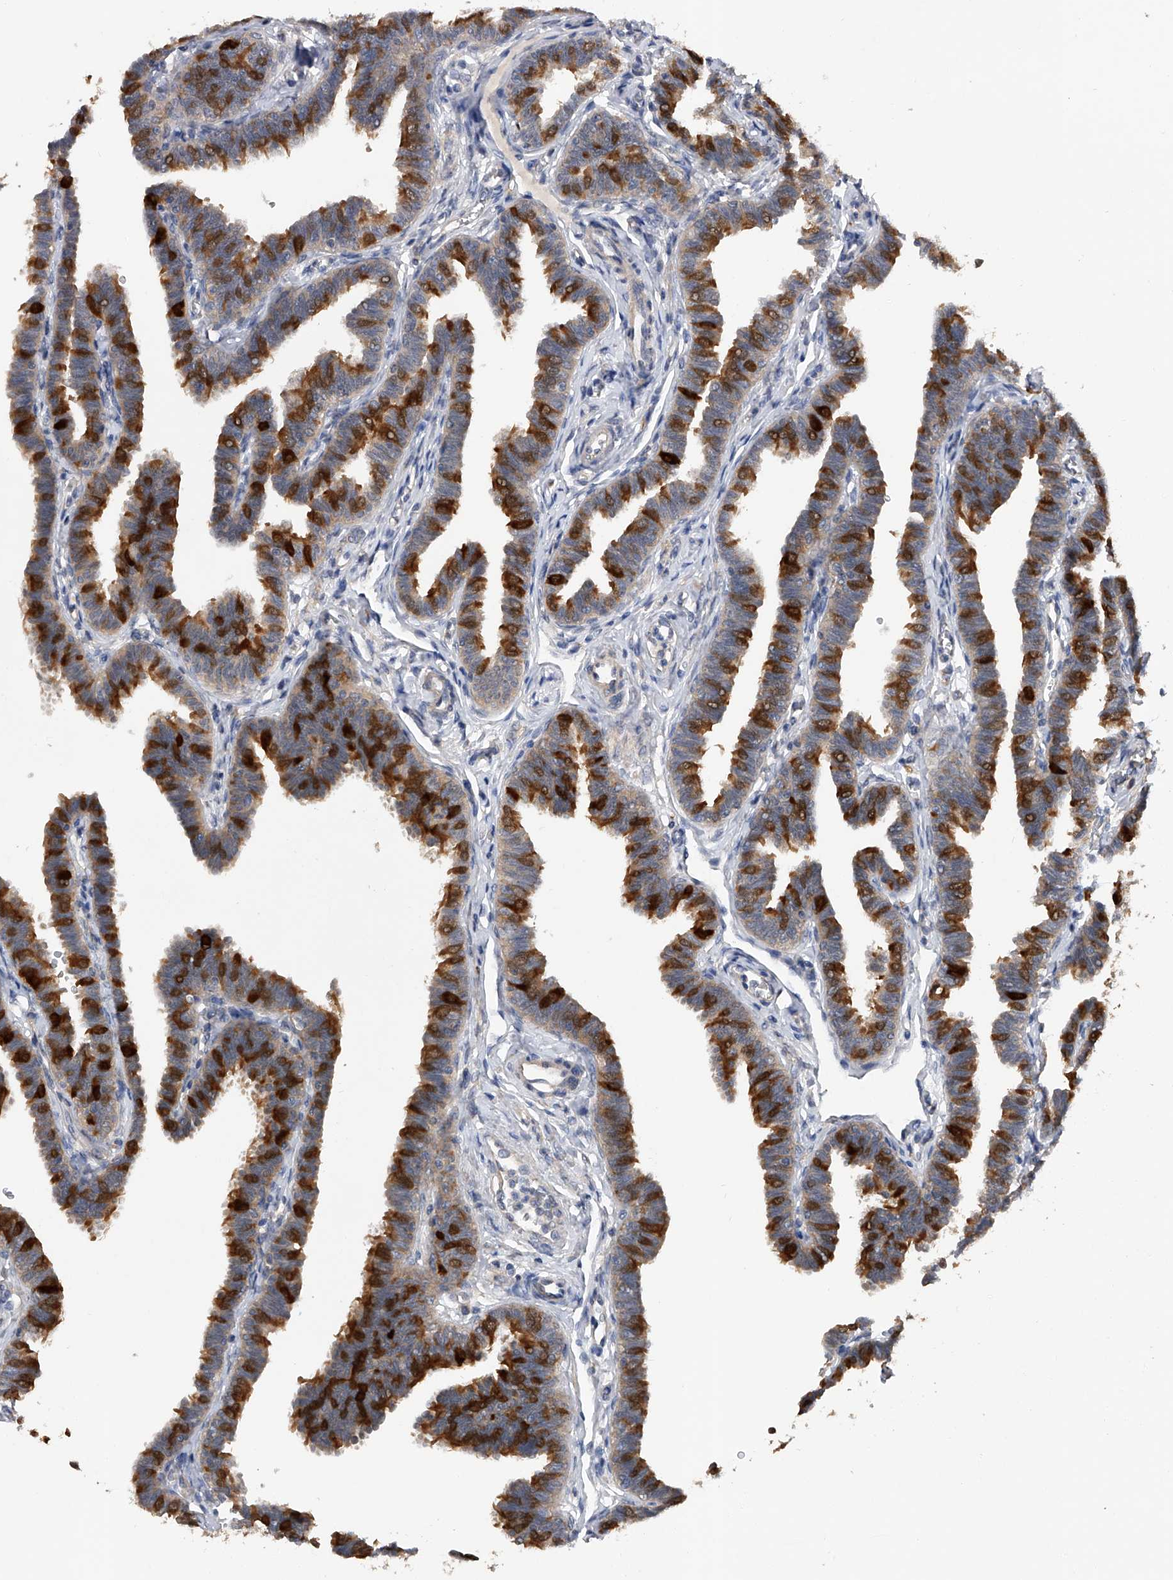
{"staining": {"intensity": "strong", "quantity": "25%-75%", "location": "cytoplasmic/membranous"}, "tissue": "fallopian tube", "cell_type": "Glandular cells", "image_type": "normal", "snomed": [{"axis": "morphology", "description": "Normal tissue, NOS"}, {"axis": "topography", "description": "Fallopian tube"}, {"axis": "topography", "description": "Ovary"}], "caption": "Protein staining by immunohistochemistry (IHC) shows strong cytoplasmic/membranous positivity in about 25%-75% of glandular cells in unremarkable fallopian tube.", "gene": "CFAP298", "patient": {"sex": "female", "age": 23}}